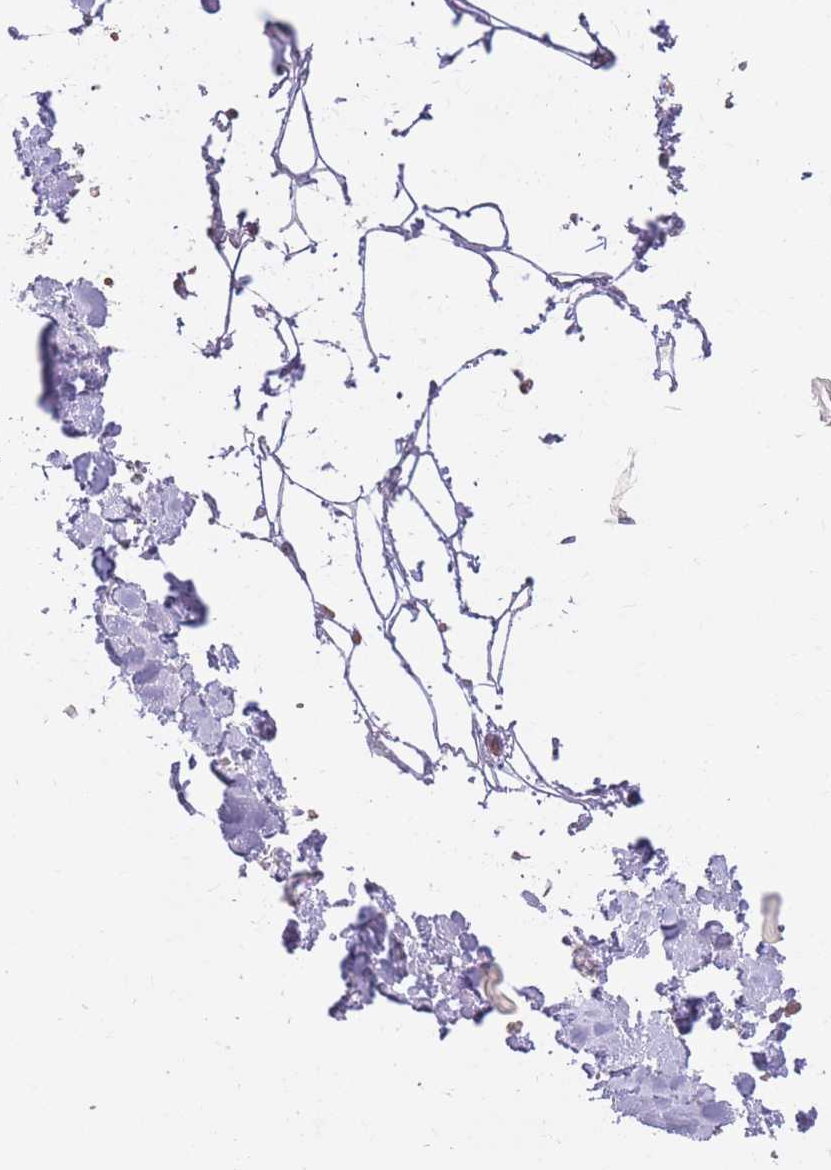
{"staining": {"intensity": "negative", "quantity": "none", "location": "none"}, "tissue": "adipose tissue", "cell_type": "Adipocytes", "image_type": "normal", "snomed": [{"axis": "morphology", "description": "Normal tissue, NOS"}, {"axis": "topography", "description": "Salivary gland"}, {"axis": "topography", "description": "Peripheral nerve tissue"}], "caption": "IHC micrograph of unremarkable human adipose tissue stained for a protein (brown), which shows no staining in adipocytes. The staining was performed using DAB (3,3'-diaminobenzidine) to visualize the protein expression in brown, while the nuclei were stained in blue with hematoxylin (Magnification: 20x).", "gene": "FUT3", "patient": {"sex": "male", "age": 38}}